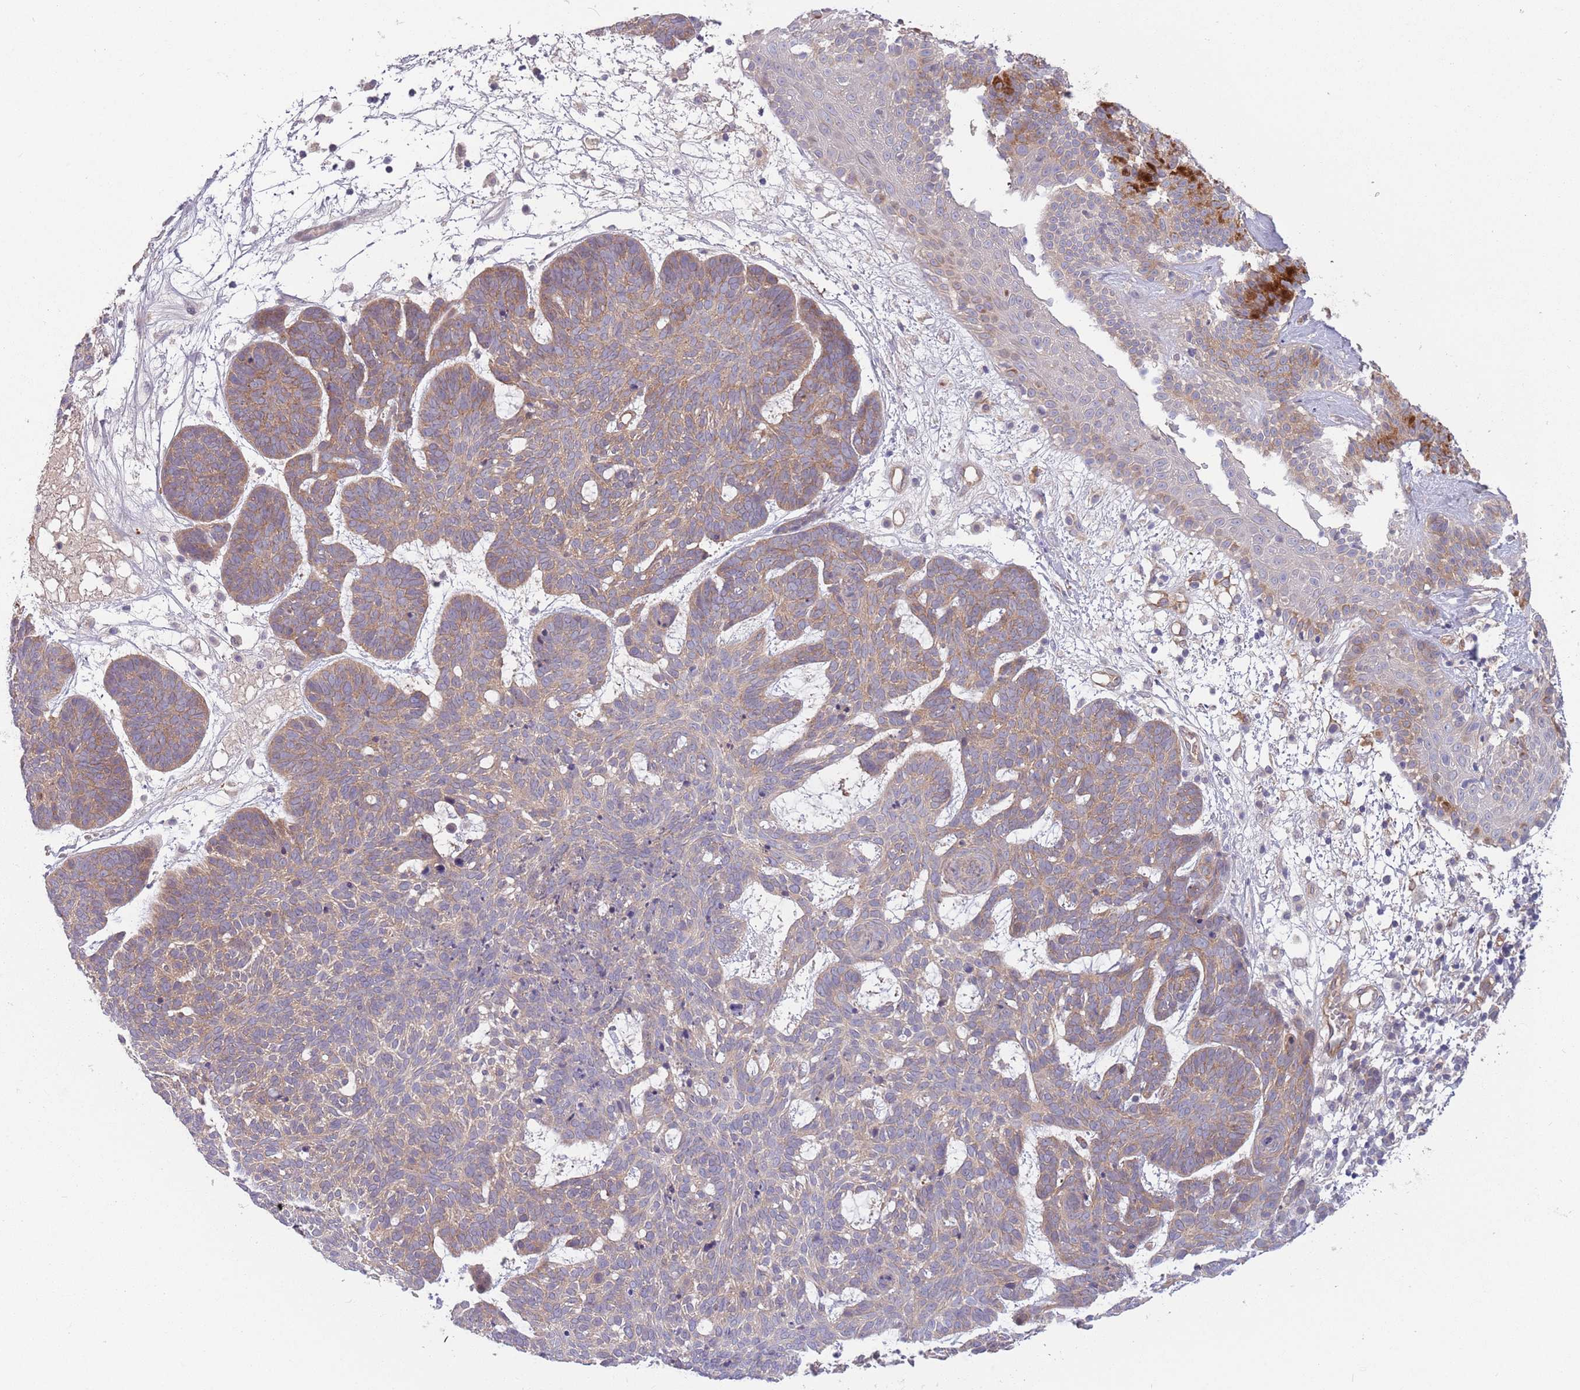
{"staining": {"intensity": "moderate", "quantity": ">75%", "location": "cytoplasmic/membranous"}, "tissue": "skin cancer", "cell_type": "Tumor cells", "image_type": "cancer", "snomed": [{"axis": "morphology", "description": "Basal cell carcinoma"}, {"axis": "topography", "description": "Skin"}], "caption": "The image exhibits a brown stain indicating the presence of a protein in the cytoplasmic/membranous of tumor cells in skin cancer (basal cell carcinoma).", "gene": "SAV1", "patient": {"sex": "female", "age": 89}}